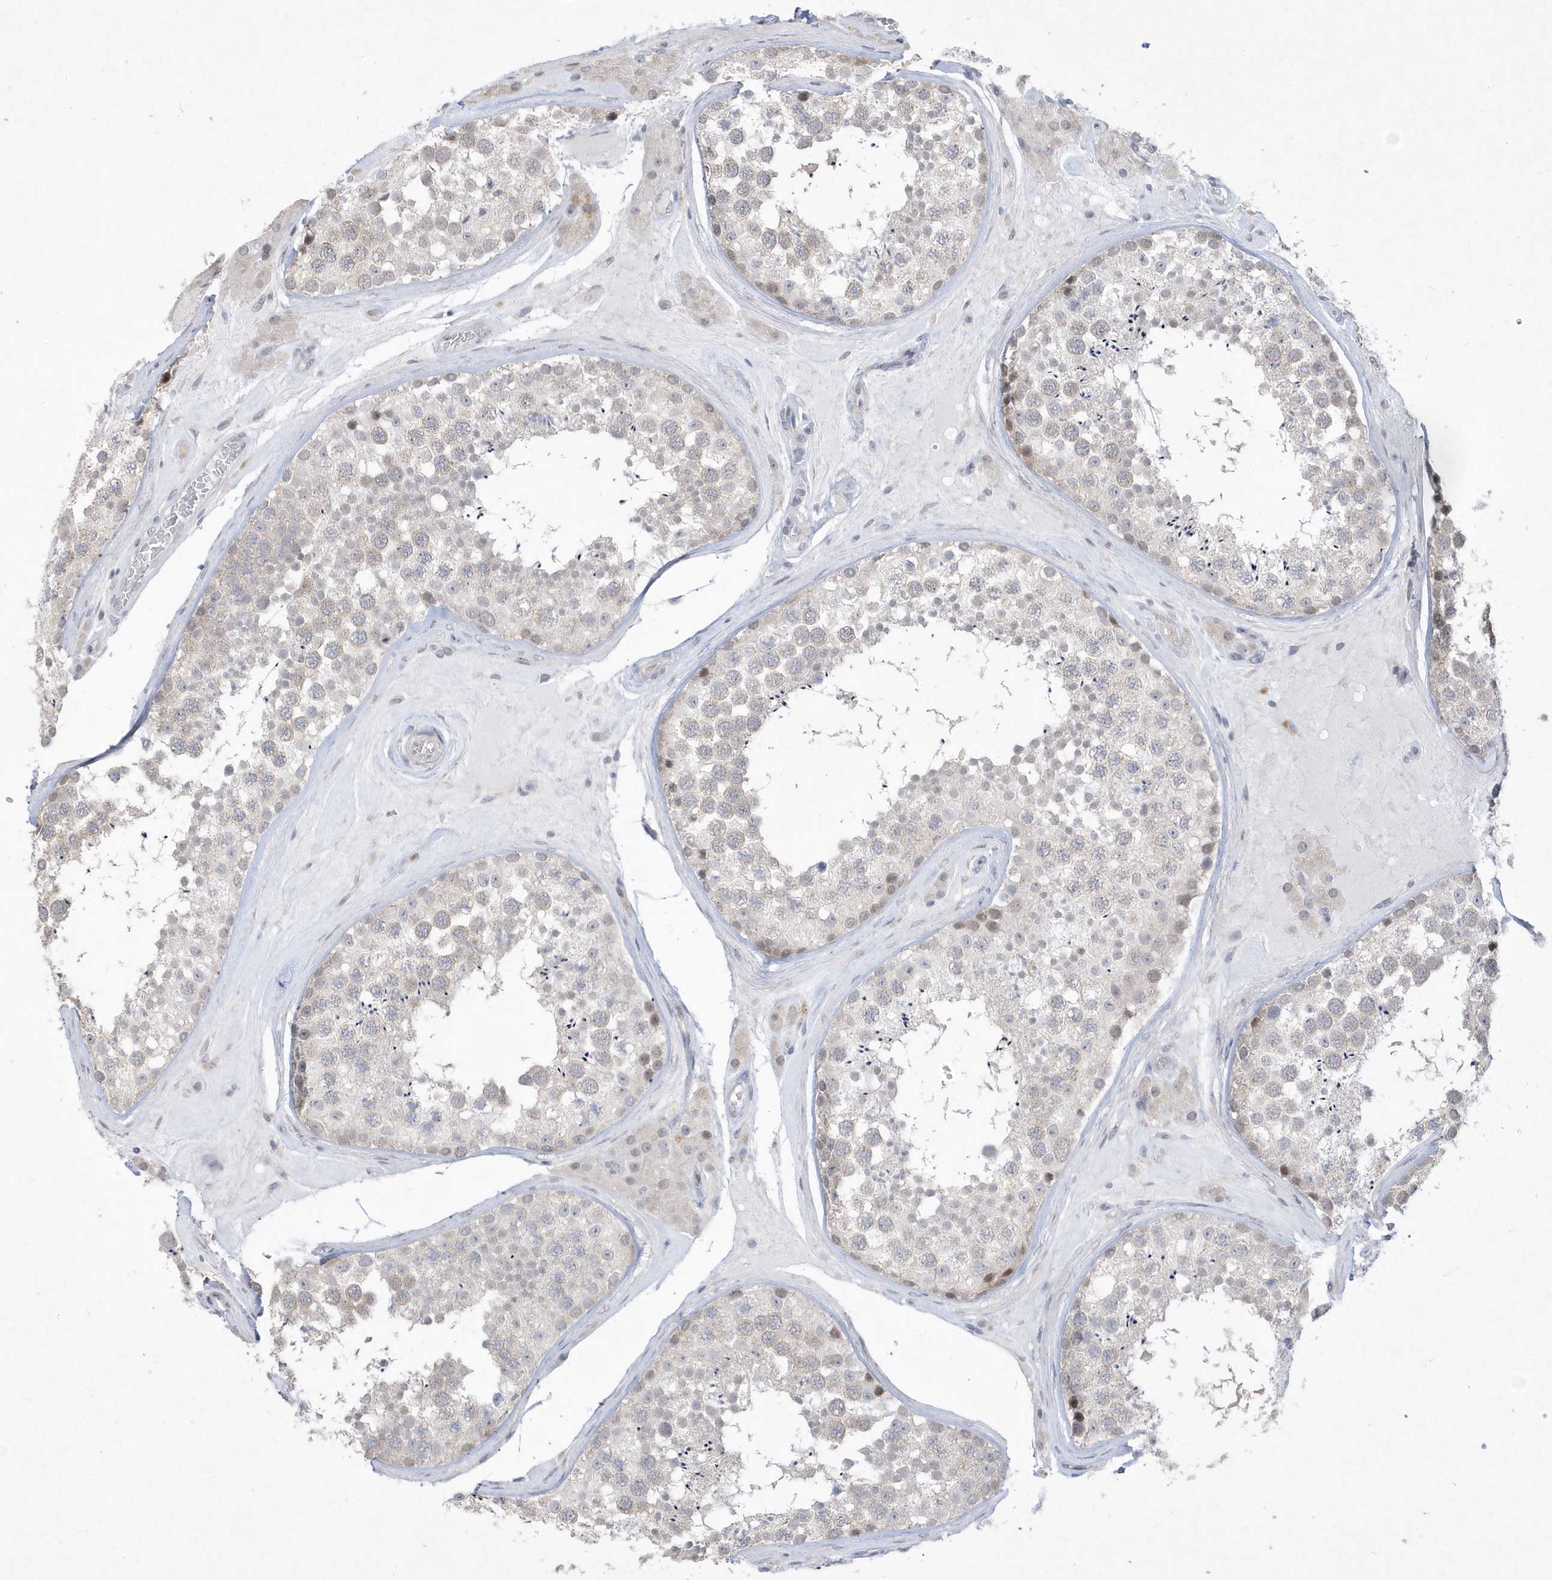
{"staining": {"intensity": "moderate", "quantity": "<25%", "location": "nuclear"}, "tissue": "testis", "cell_type": "Cells in seminiferous ducts", "image_type": "normal", "snomed": [{"axis": "morphology", "description": "Normal tissue, NOS"}, {"axis": "topography", "description": "Testis"}], "caption": "Moderate nuclear expression for a protein is appreciated in about <25% of cells in seminiferous ducts of unremarkable testis using immunohistochemistry.", "gene": "TSPEAR", "patient": {"sex": "male", "age": 46}}